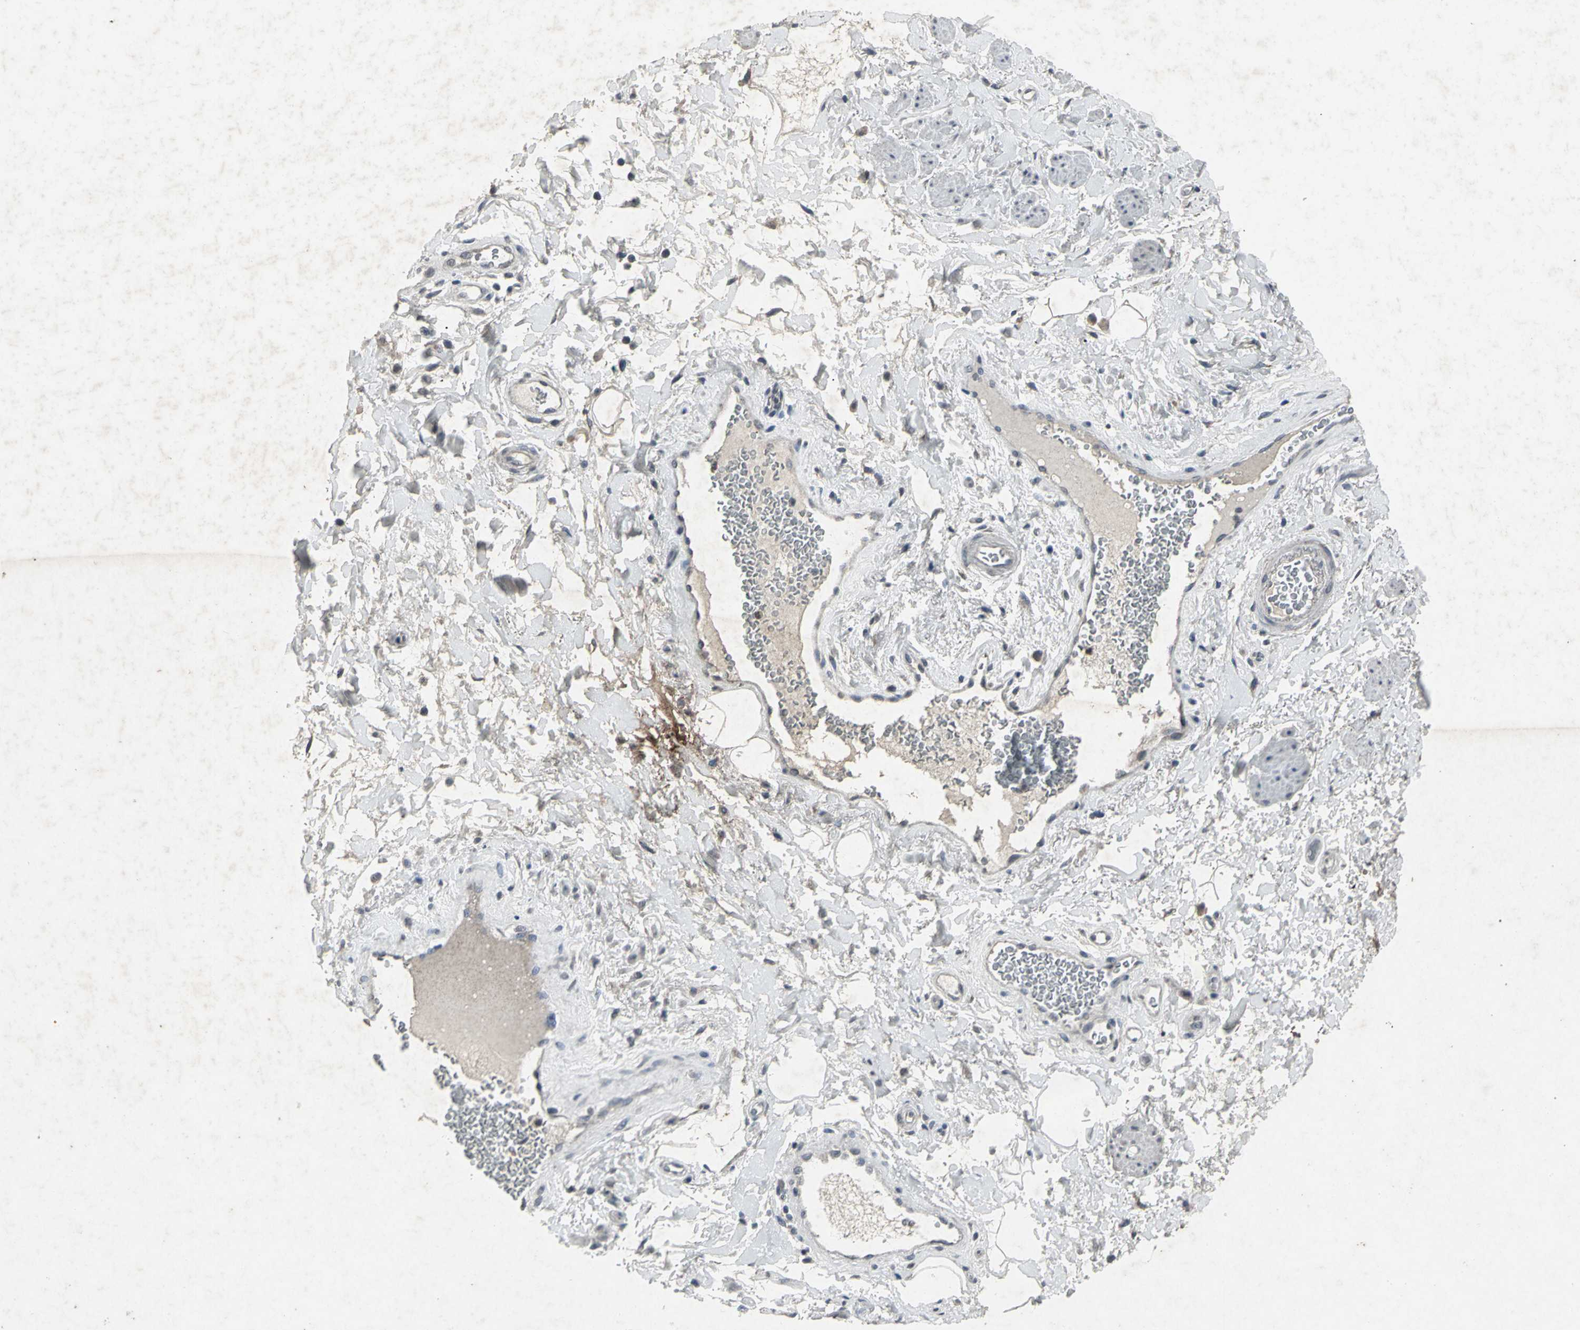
{"staining": {"intensity": "negative", "quantity": "none", "location": "none"}, "tissue": "adipose tissue", "cell_type": "Adipocytes", "image_type": "normal", "snomed": [{"axis": "morphology", "description": "Normal tissue, NOS"}, {"axis": "topography", "description": "Soft tissue"}, {"axis": "topography", "description": "Peripheral nerve tissue"}], "caption": "Immunohistochemistry (IHC) of benign human adipose tissue exhibits no staining in adipocytes.", "gene": "BMP4", "patient": {"sex": "female", "age": 71}}